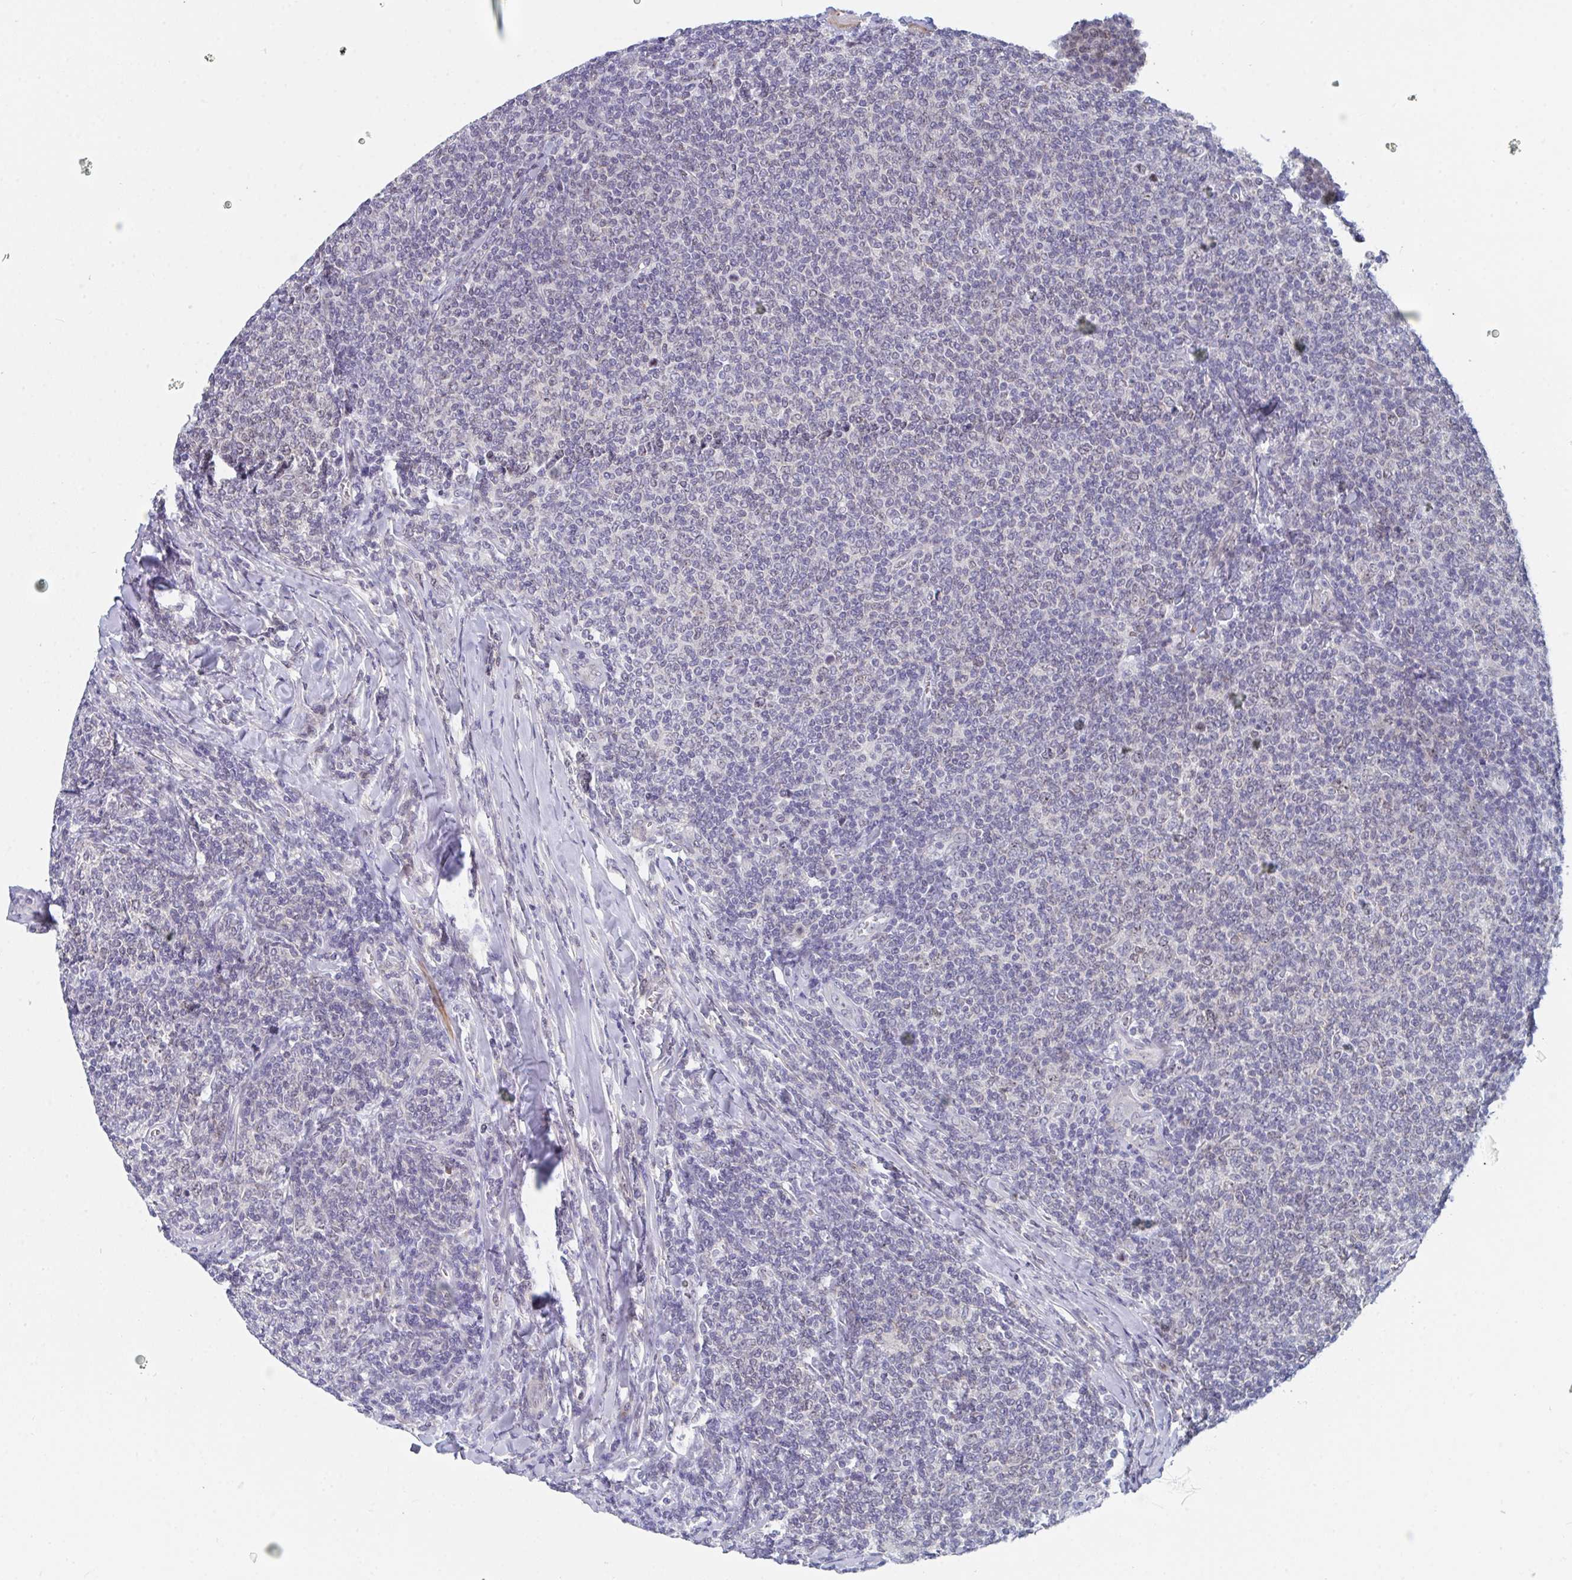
{"staining": {"intensity": "negative", "quantity": "none", "location": "none"}, "tissue": "lymphoma", "cell_type": "Tumor cells", "image_type": "cancer", "snomed": [{"axis": "morphology", "description": "Malignant lymphoma, non-Hodgkin's type, Low grade"}, {"axis": "topography", "description": "Lymph node"}], "caption": "Lymphoma stained for a protein using IHC reveals no staining tumor cells.", "gene": "CENPT", "patient": {"sex": "male", "age": 52}}